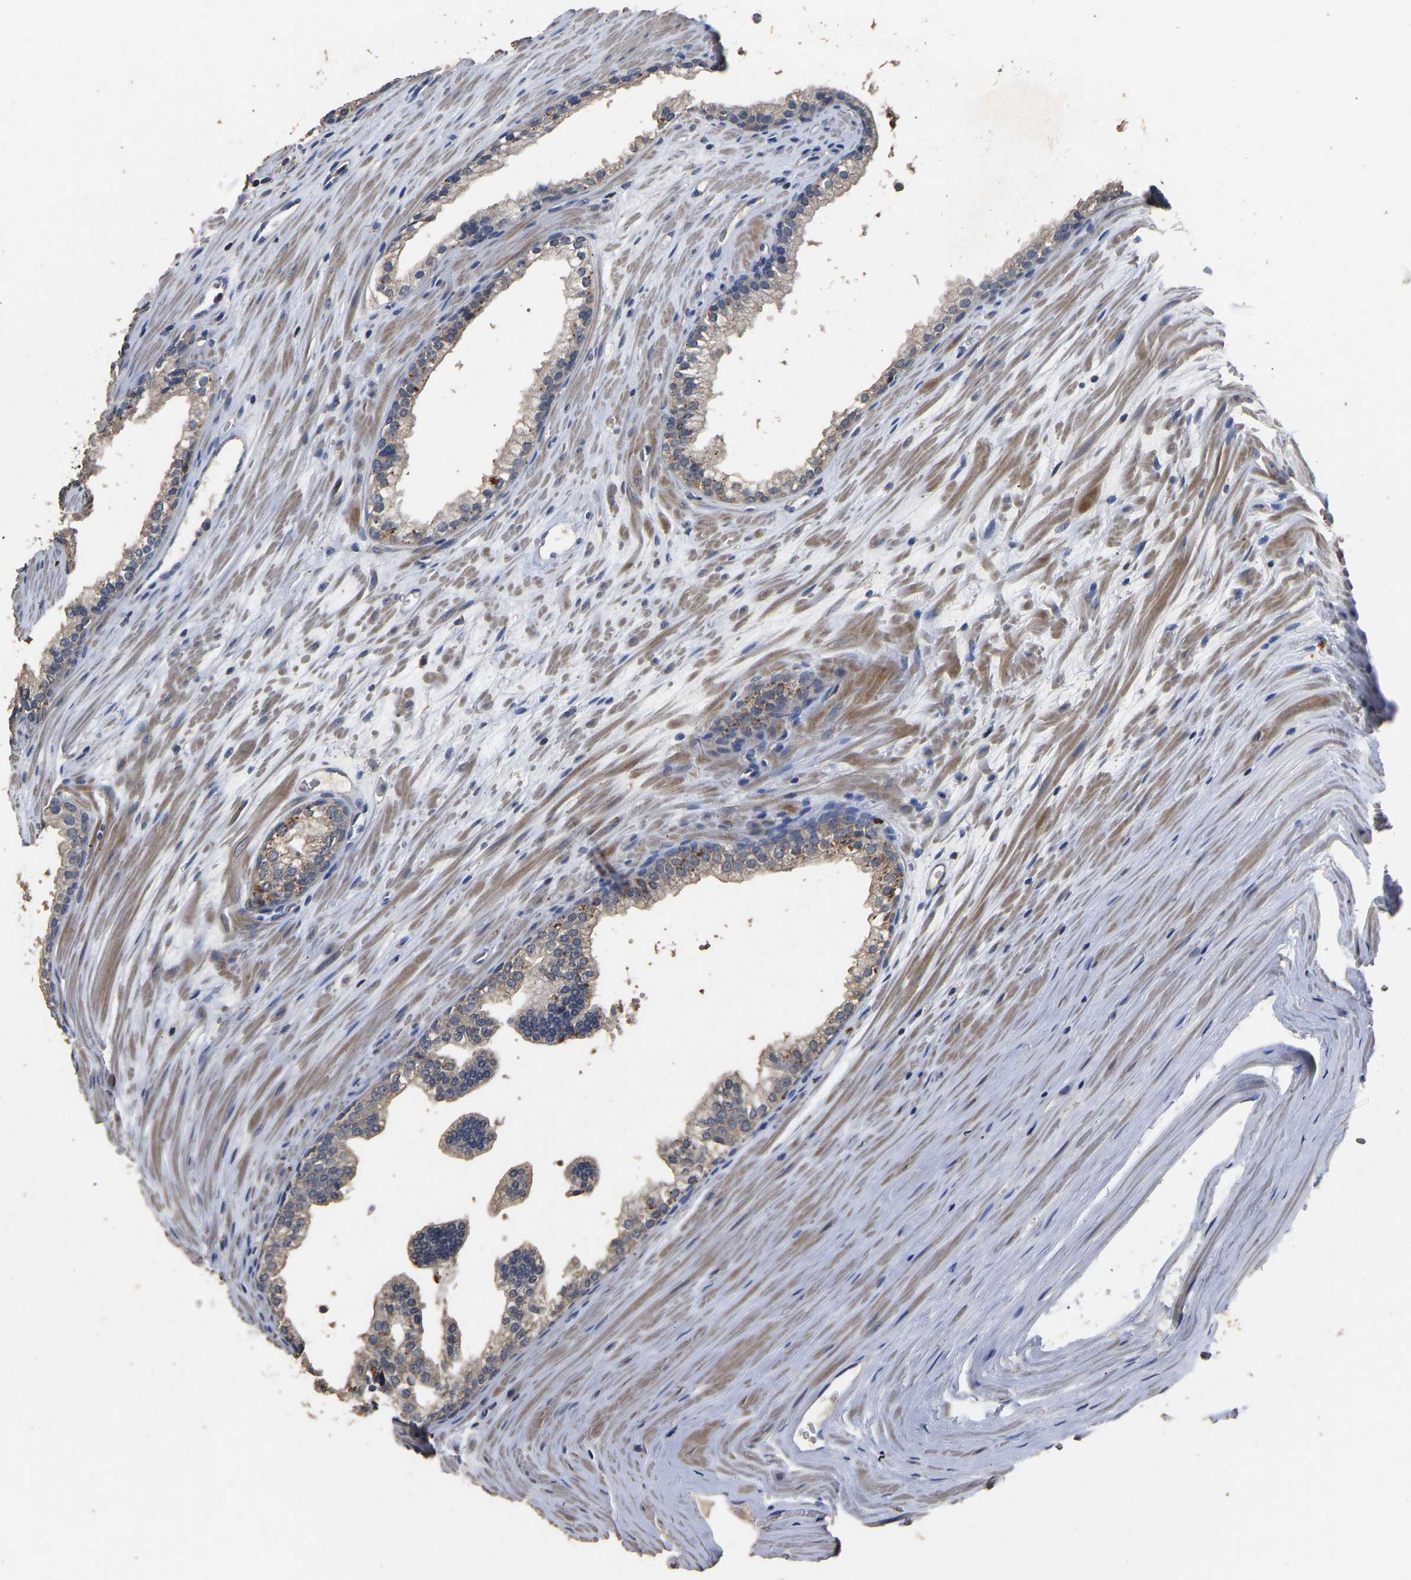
{"staining": {"intensity": "weak", "quantity": "25%-75%", "location": "cytoplasmic/membranous"}, "tissue": "prostate cancer", "cell_type": "Tumor cells", "image_type": "cancer", "snomed": [{"axis": "morphology", "description": "Adenocarcinoma, Low grade"}, {"axis": "topography", "description": "Prostate"}], "caption": "A high-resolution histopathology image shows immunohistochemistry (IHC) staining of prostate cancer, which displays weak cytoplasmic/membranous positivity in about 25%-75% of tumor cells.", "gene": "CIDEC", "patient": {"sex": "male", "age": 70}}